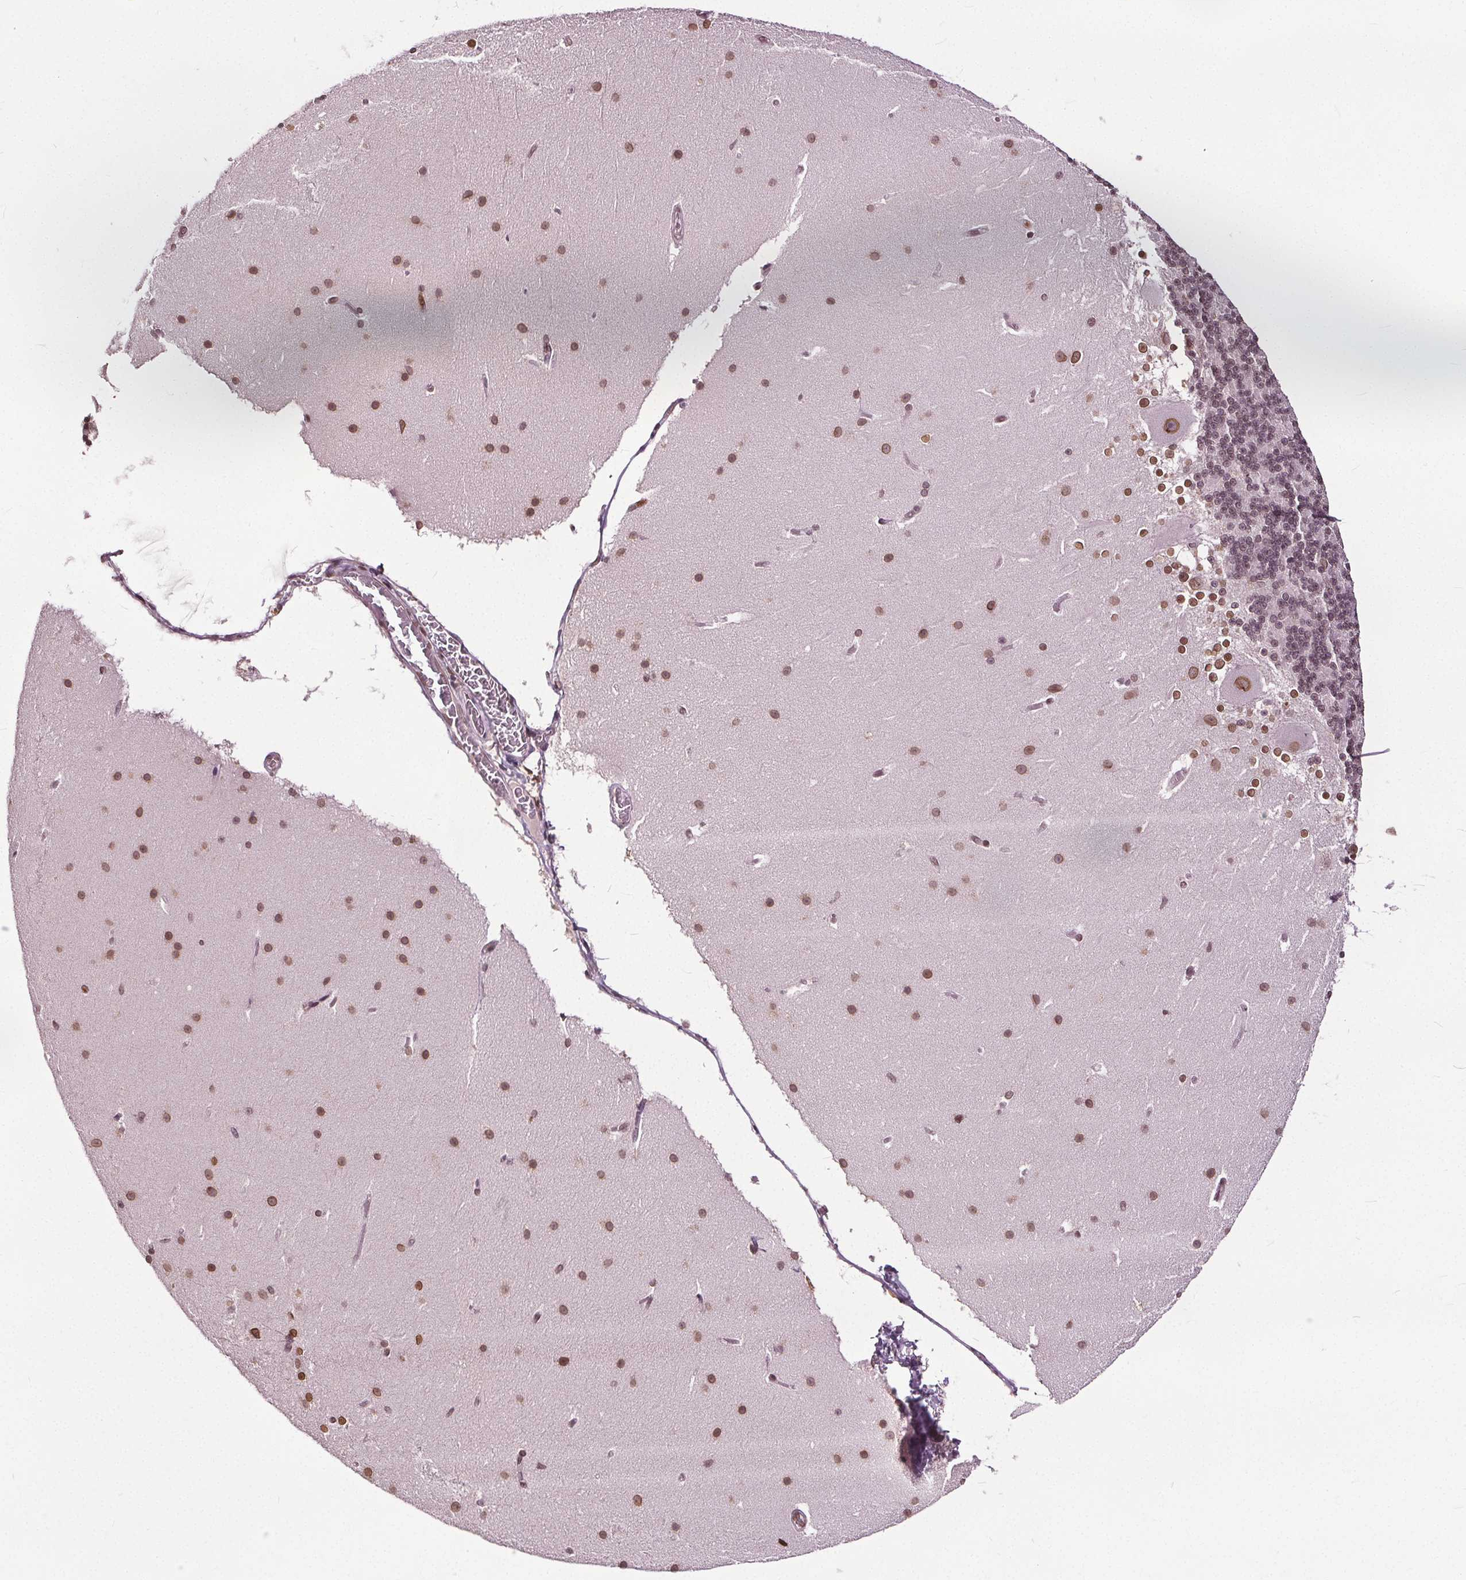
{"staining": {"intensity": "moderate", "quantity": "25%-75%", "location": "nuclear"}, "tissue": "cerebellum", "cell_type": "Cells in granular layer", "image_type": "normal", "snomed": [{"axis": "morphology", "description": "Normal tissue, NOS"}, {"axis": "topography", "description": "Cerebellum"}], "caption": "Normal cerebellum reveals moderate nuclear staining in approximately 25%-75% of cells in granular layer.", "gene": "TTC39C", "patient": {"sex": "female", "age": 19}}